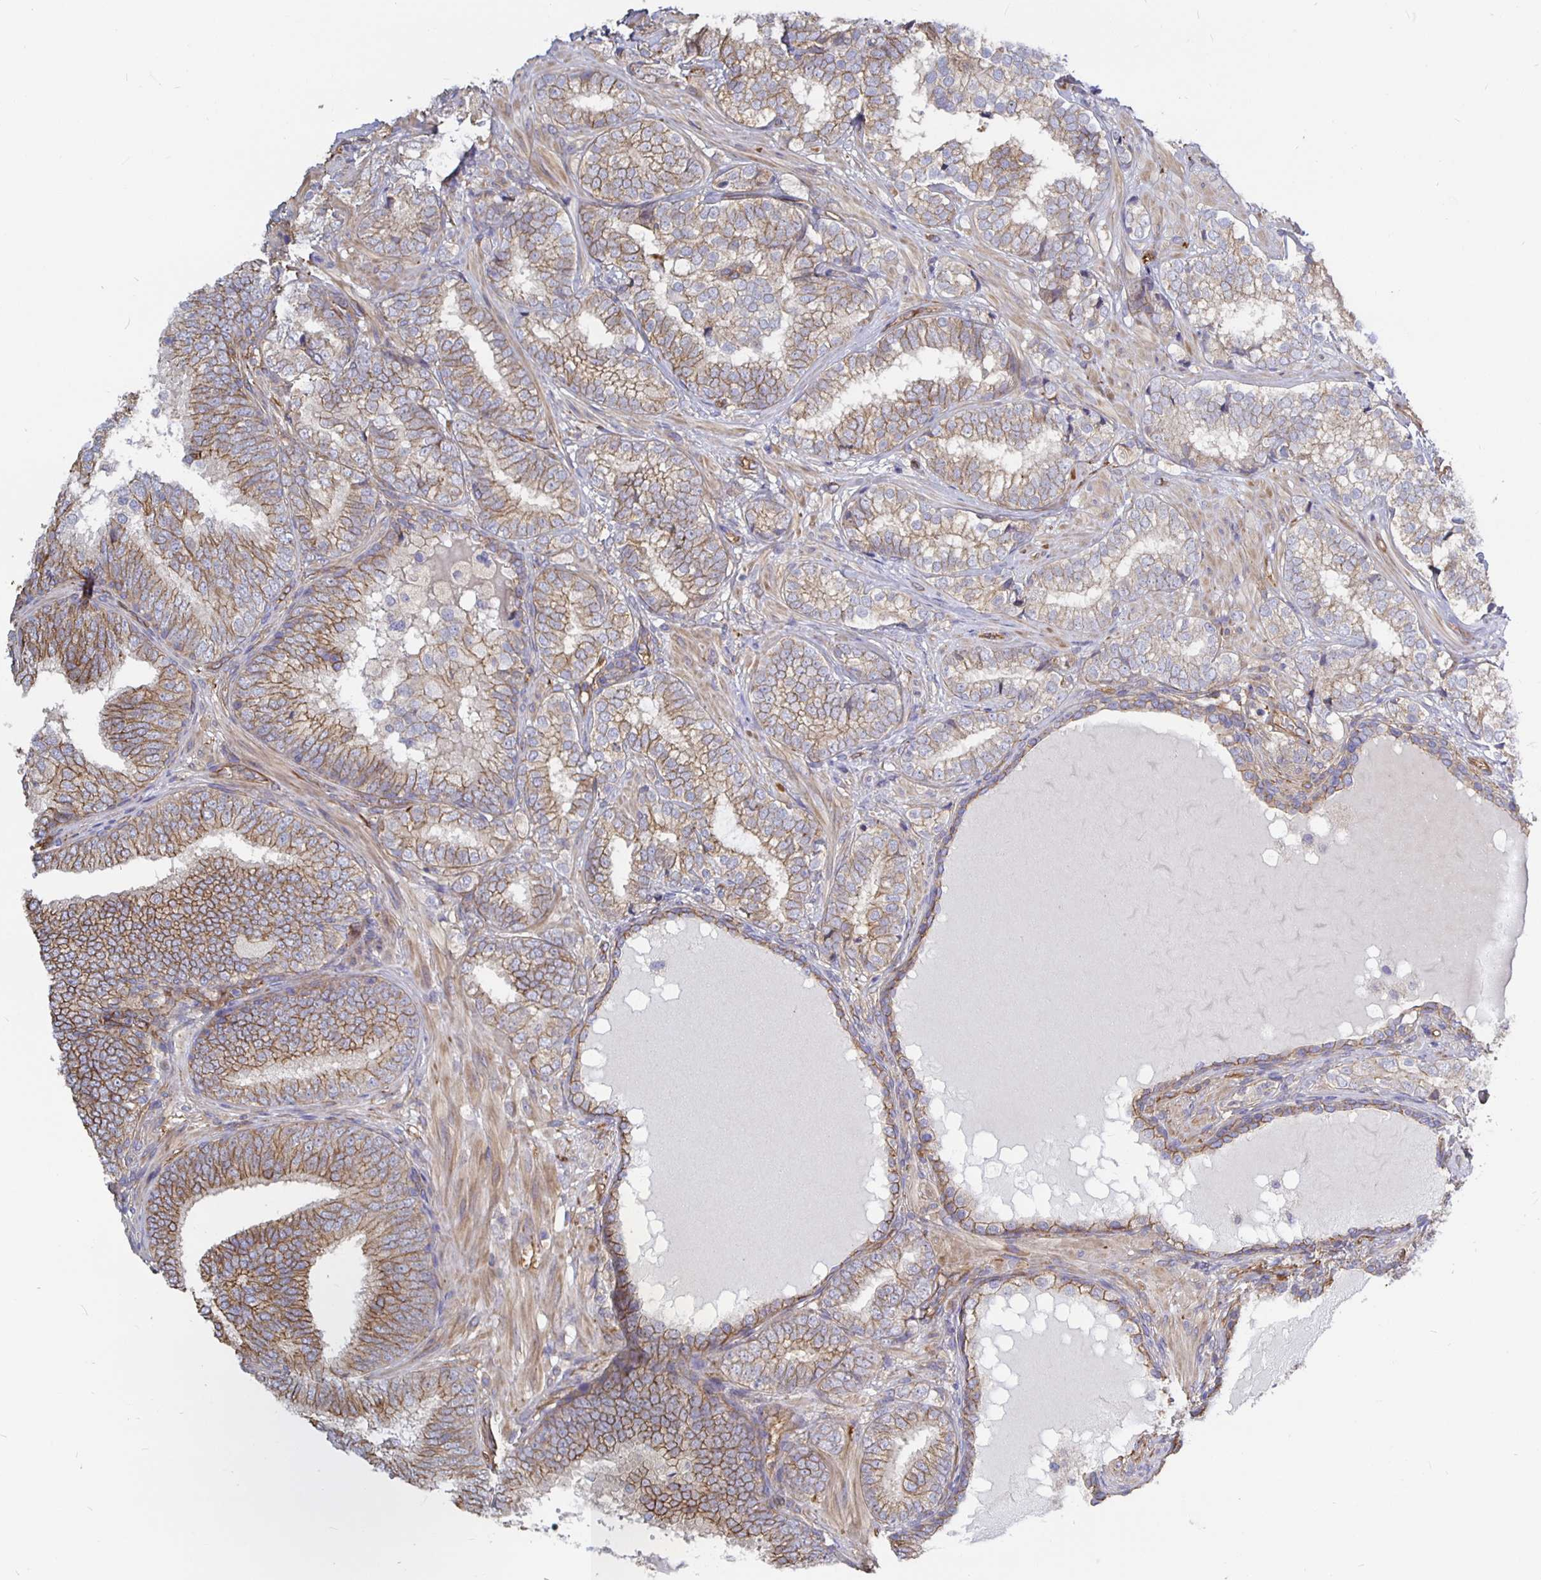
{"staining": {"intensity": "moderate", "quantity": "25%-75%", "location": "cytoplasmic/membranous"}, "tissue": "prostate cancer", "cell_type": "Tumor cells", "image_type": "cancer", "snomed": [{"axis": "morphology", "description": "Adenocarcinoma, High grade"}, {"axis": "topography", "description": "Prostate"}], "caption": "High-power microscopy captured an immunohistochemistry (IHC) photomicrograph of prostate adenocarcinoma (high-grade), revealing moderate cytoplasmic/membranous expression in approximately 25%-75% of tumor cells.", "gene": "ARHGEF39", "patient": {"sex": "male", "age": 72}}